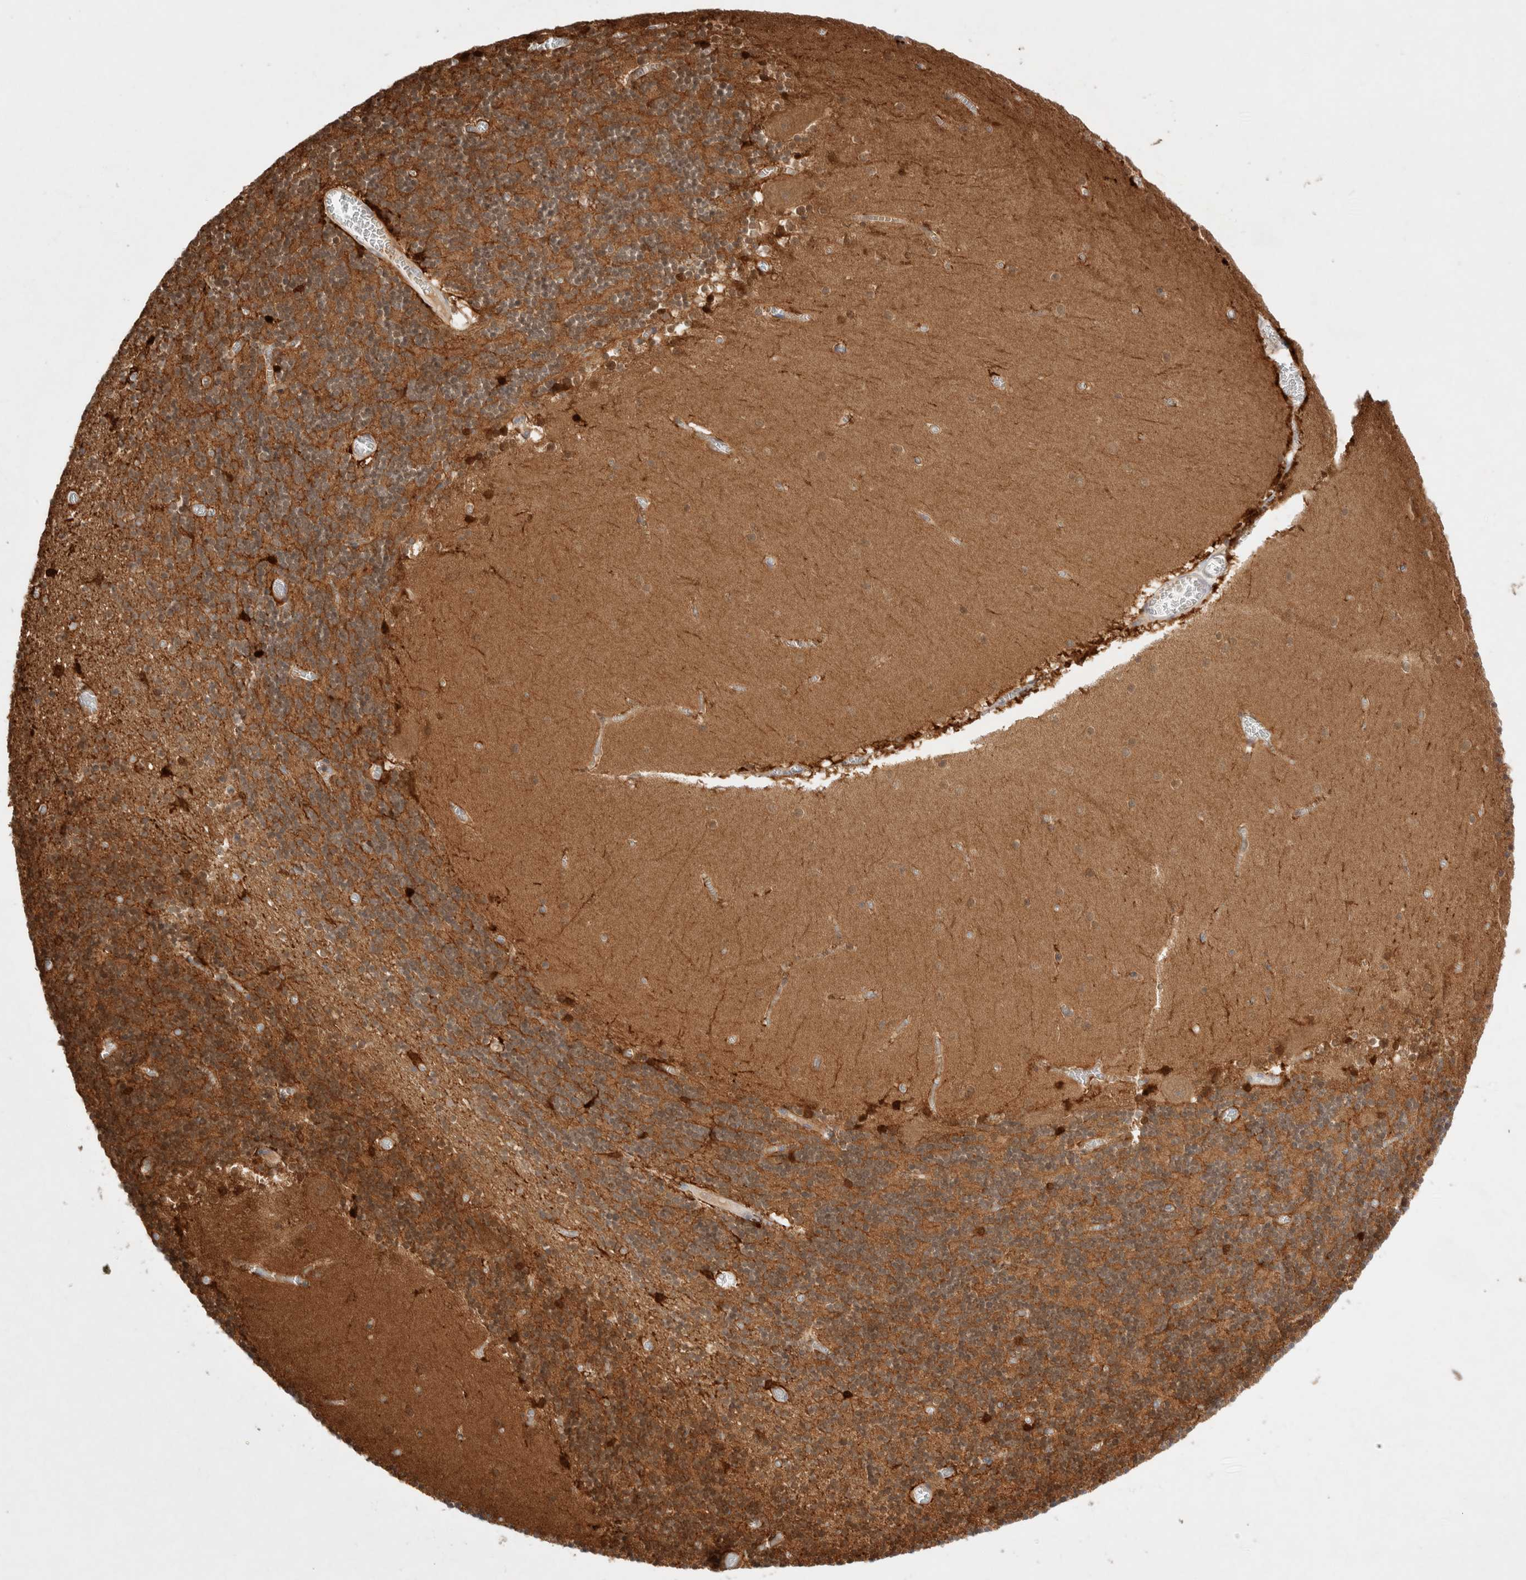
{"staining": {"intensity": "moderate", "quantity": ">75%", "location": "cytoplasmic/membranous"}, "tissue": "cerebellum", "cell_type": "Cells in granular layer", "image_type": "normal", "snomed": [{"axis": "morphology", "description": "Normal tissue, NOS"}, {"axis": "topography", "description": "Cerebellum"}], "caption": "A brown stain labels moderate cytoplasmic/membranous positivity of a protein in cells in granular layer of benign human cerebellum.", "gene": "STARD10", "patient": {"sex": "female", "age": 28}}